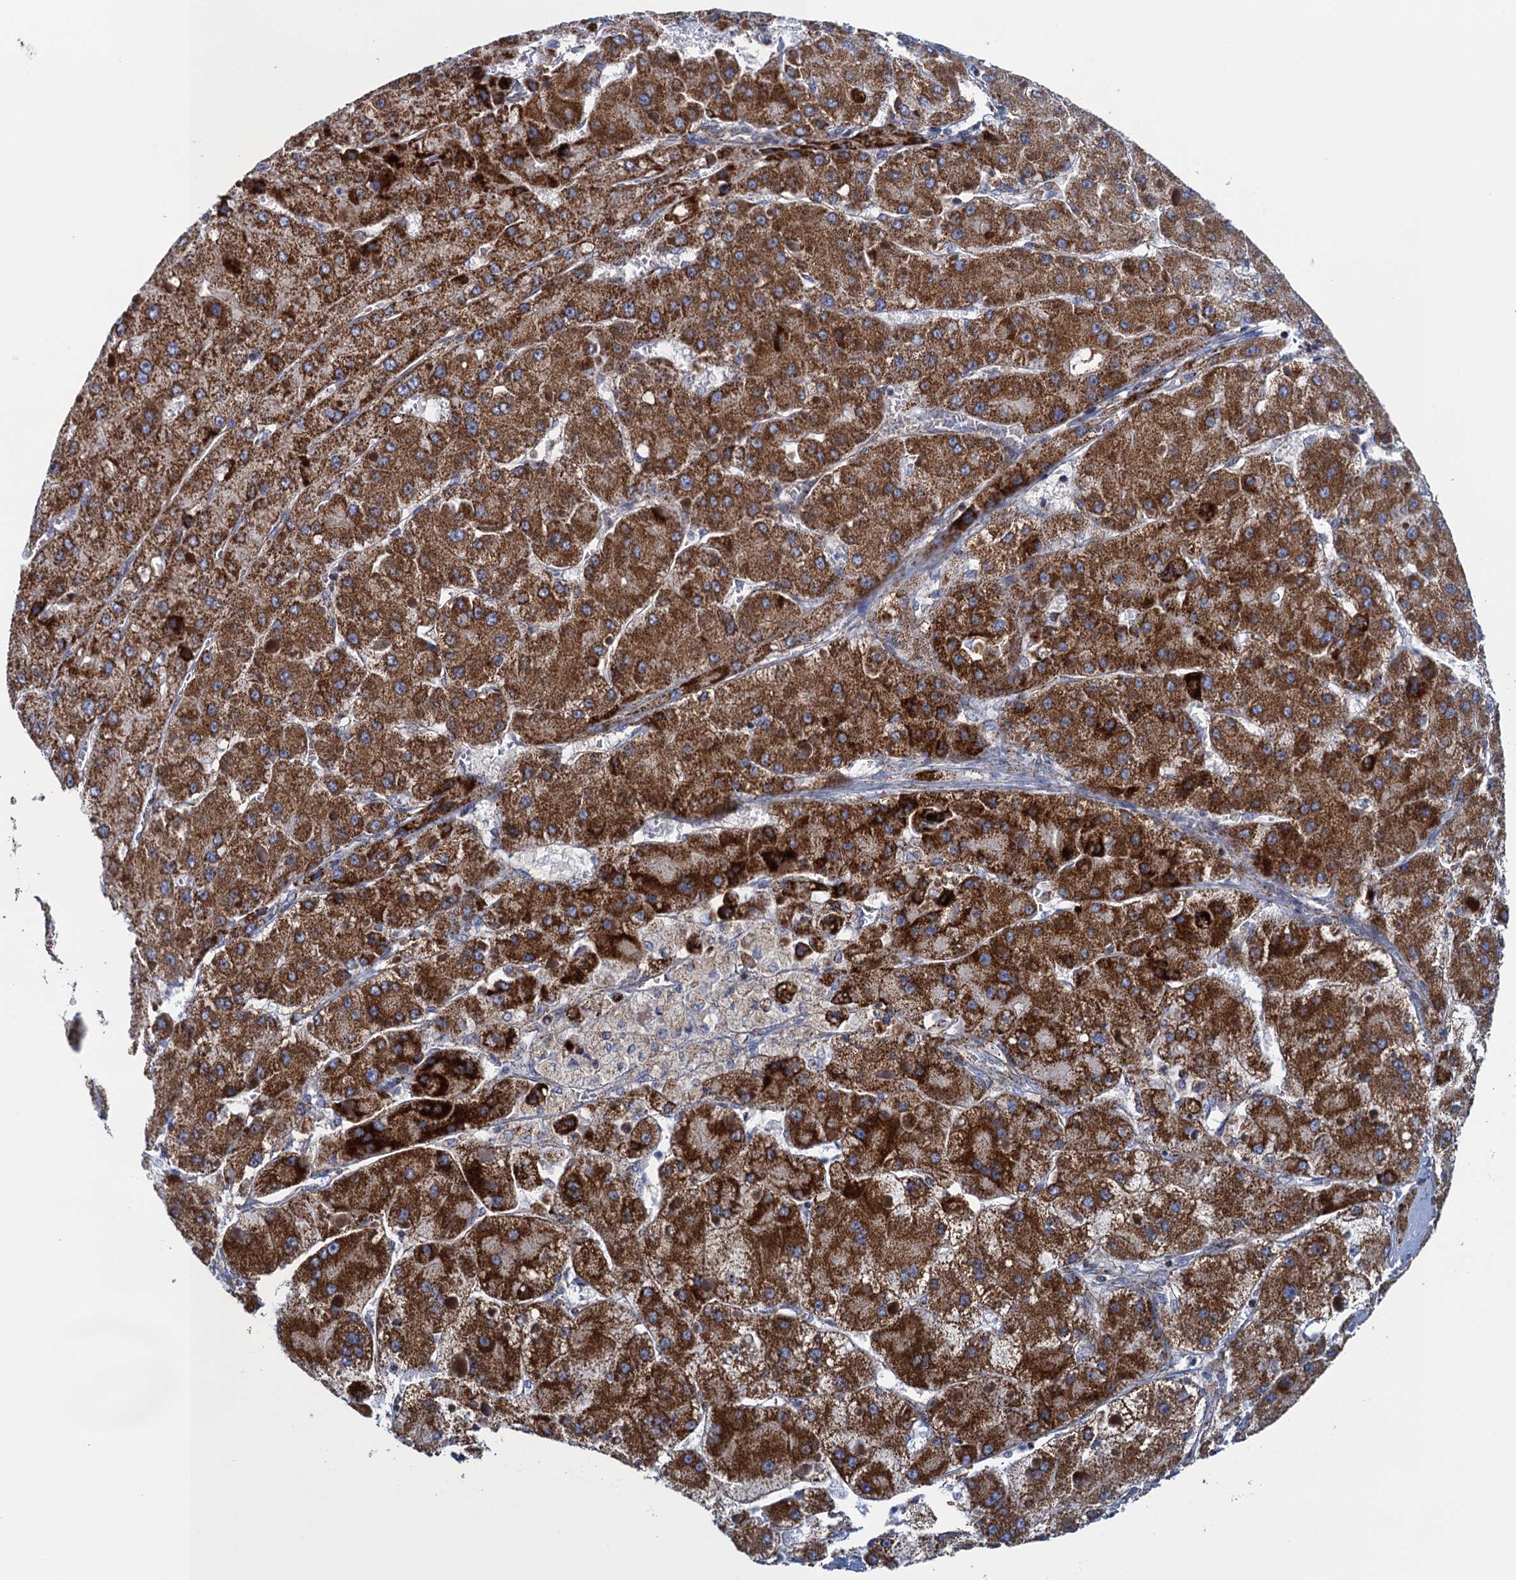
{"staining": {"intensity": "strong", "quantity": ">75%", "location": "cytoplasmic/membranous"}, "tissue": "liver cancer", "cell_type": "Tumor cells", "image_type": "cancer", "snomed": [{"axis": "morphology", "description": "Carcinoma, Hepatocellular, NOS"}, {"axis": "topography", "description": "Liver"}], "caption": "IHC histopathology image of neoplastic tissue: human liver cancer (hepatocellular carcinoma) stained using immunohistochemistry exhibits high levels of strong protein expression localized specifically in the cytoplasmic/membranous of tumor cells, appearing as a cytoplasmic/membranous brown color.", "gene": "GTPBP3", "patient": {"sex": "female", "age": 73}}